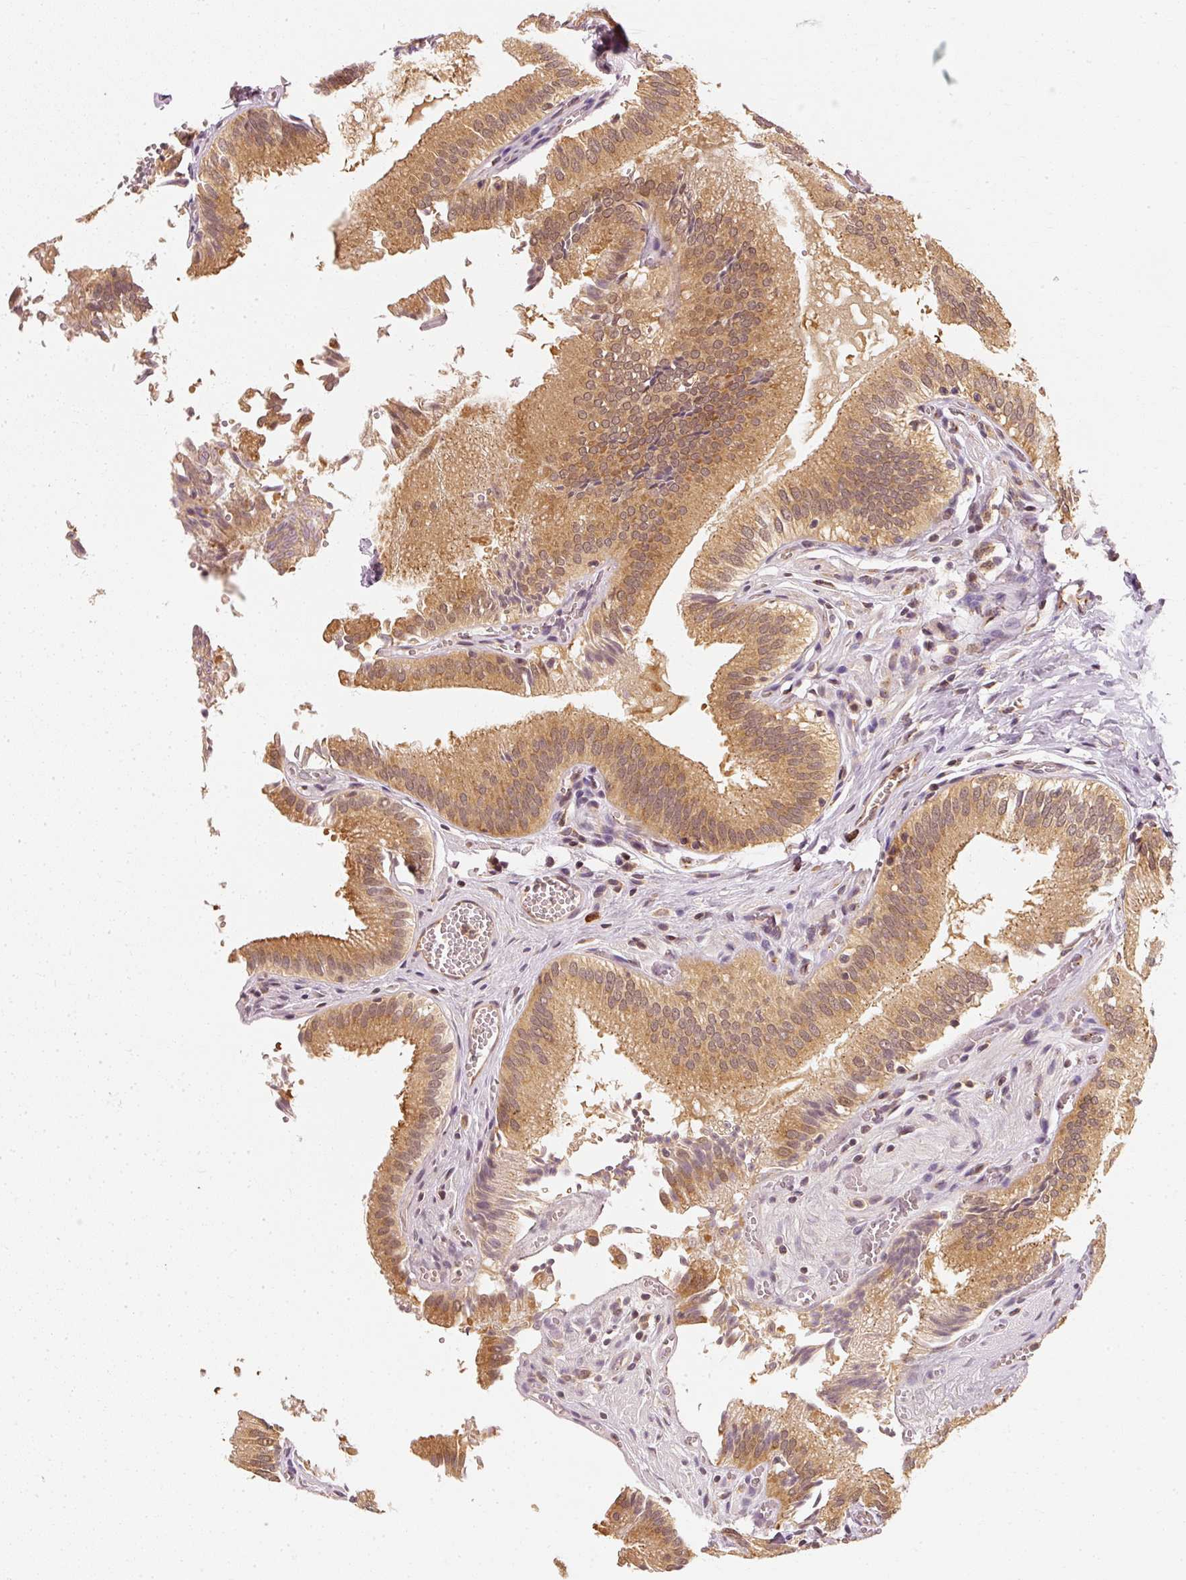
{"staining": {"intensity": "strong", "quantity": ">75%", "location": "cytoplasmic/membranous"}, "tissue": "gallbladder", "cell_type": "Glandular cells", "image_type": "normal", "snomed": [{"axis": "morphology", "description": "Normal tissue, NOS"}, {"axis": "topography", "description": "Gallbladder"}, {"axis": "topography", "description": "Peripheral nerve tissue"}], "caption": "The immunohistochemical stain shows strong cytoplasmic/membranous expression in glandular cells of normal gallbladder. Using DAB (3,3'-diaminobenzidine) (brown) and hematoxylin (blue) stains, captured at high magnification using brightfield microscopy.", "gene": "EEF1A1", "patient": {"sex": "male", "age": 17}}